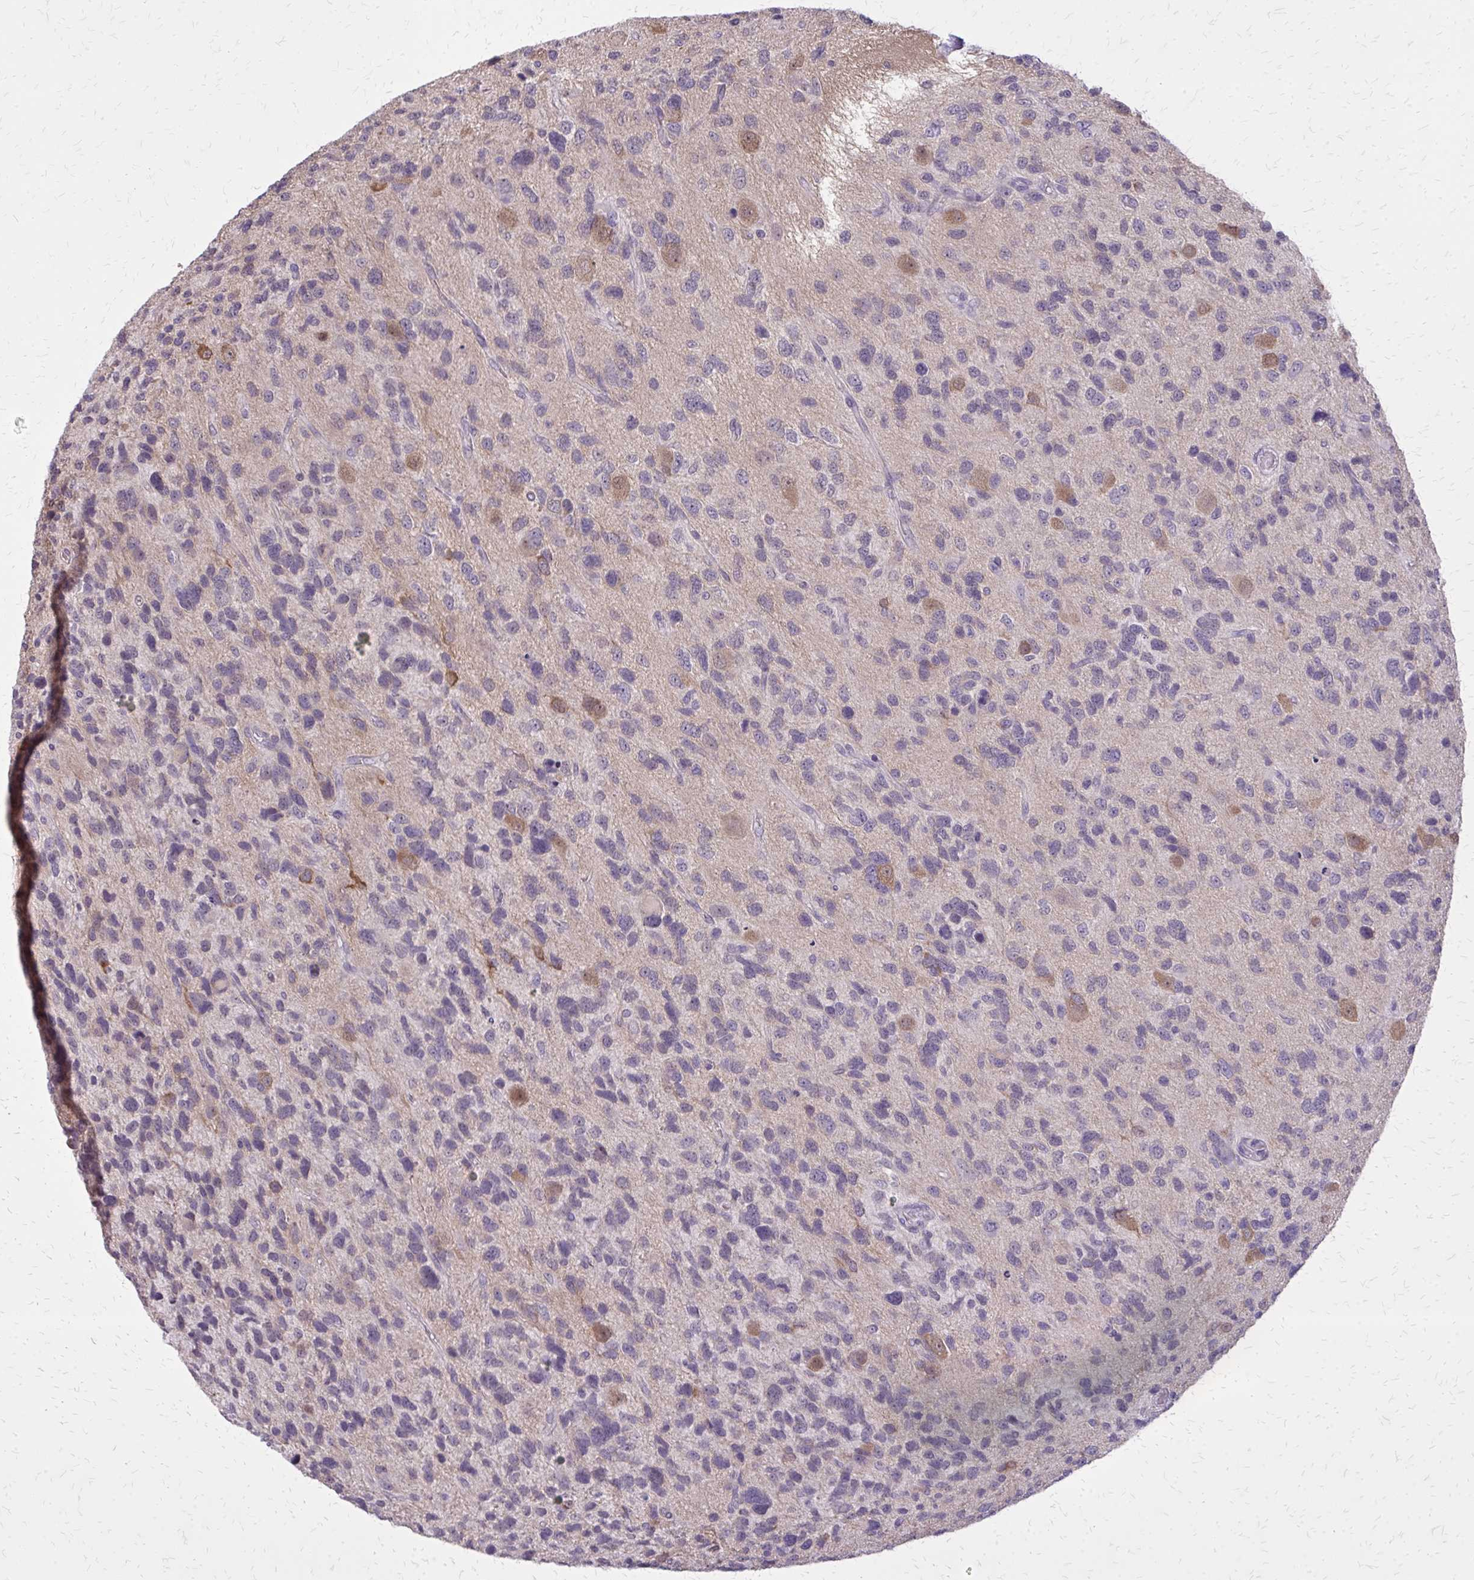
{"staining": {"intensity": "negative", "quantity": "none", "location": "none"}, "tissue": "glioma", "cell_type": "Tumor cells", "image_type": "cancer", "snomed": [{"axis": "morphology", "description": "Glioma, malignant, High grade"}, {"axis": "topography", "description": "Brain"}], "caption": "Tumor cells show no significant expression in high-grade glioma (malignant).", "gene": "PLCB1", "patient": {"sex": "female", "age": 58}}